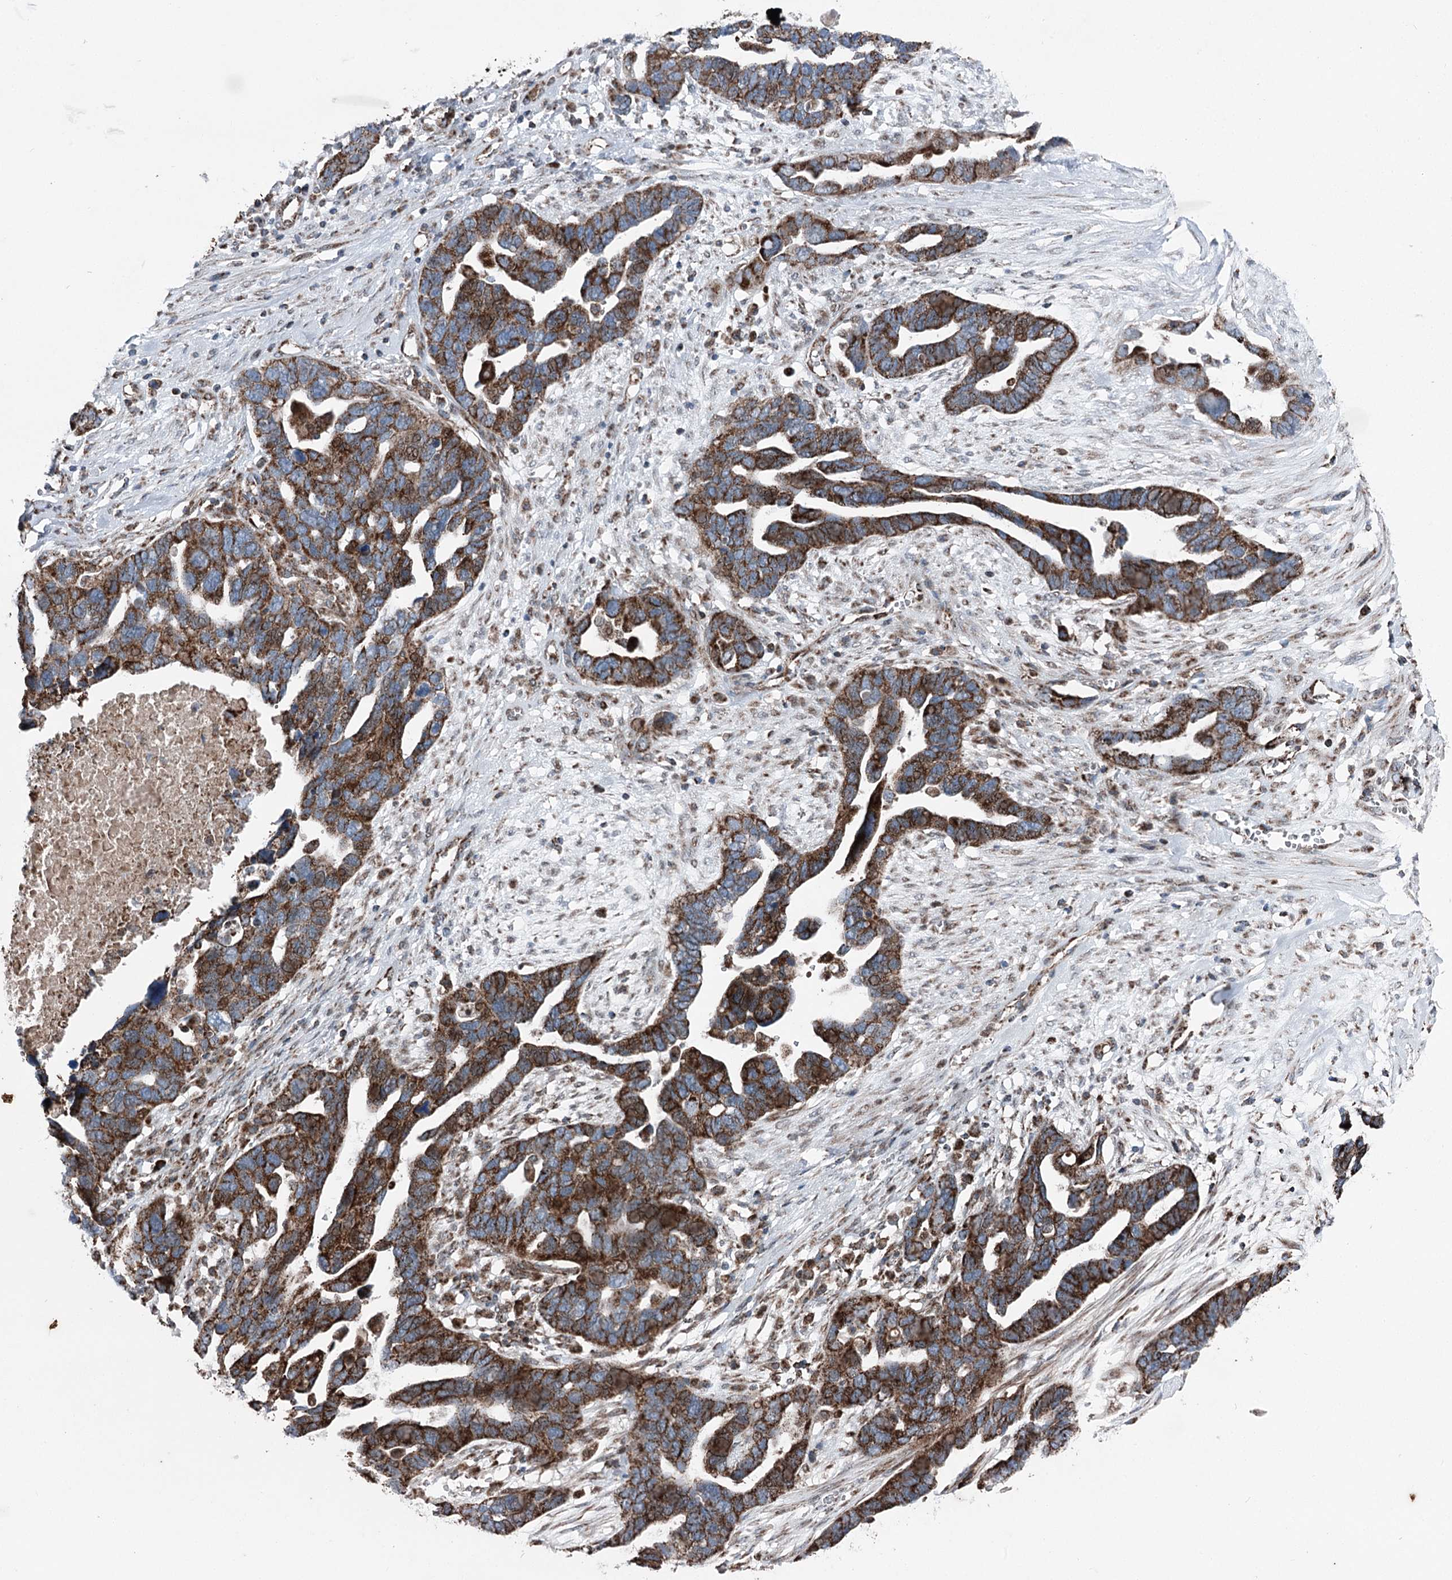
{"staining": {"intensity": "strong", "quantity": ">75%", "location": "cytoplasmic/membranous"}, "tissue": "ovarian cancer", "cell_type": "Tumor cells", "image_type": "cancer", "snomed": [{"axis": "morphology", "description": "Cystadenocarcinoma, serous, NOS"}, {"axis": "topography", "description": "Ovary"}], "caption": "Human serous cystadenocarcinoma (ovarian) stained for a protein (brown) displays strong cytoplasmic/membranous positive positivity in about >75% of tumor cells.", "gene": "UCN3", "patient": {"sex": "female", "age": 54}}